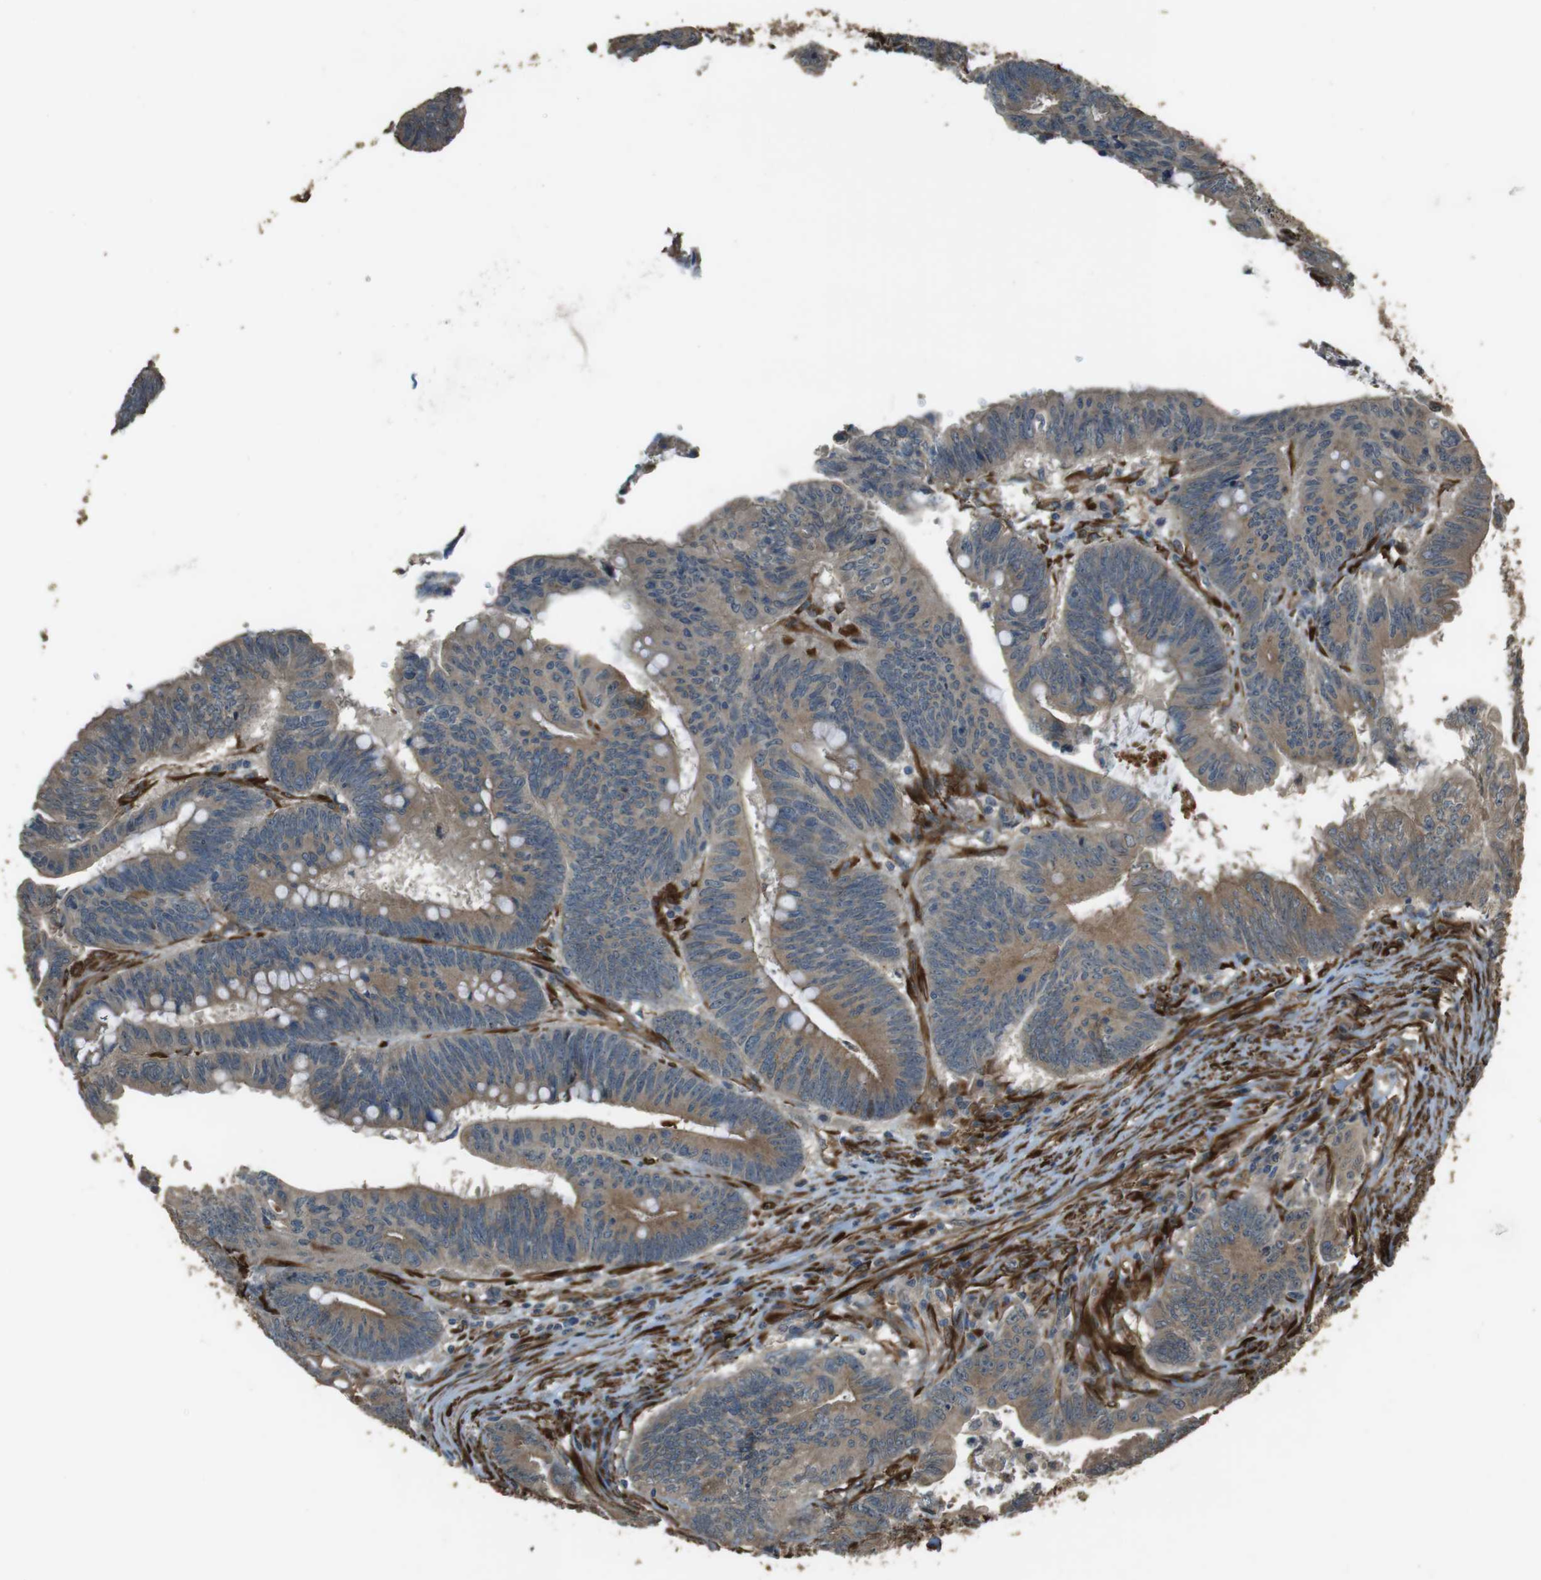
{"staining": {"intensity": "weak", "quantity": "<25%", "location": "cytoplasmic/membranous"}, "tissue": "colorectal cancer", "cell_type": "Tumor cells", "image_type": "cancer", "snomed": [{"axis": "morphology", "description": "Adenocarcinoma, NOS"}, {"axis": "topography", "description": "Colon"}], "caption": "DAB immunohistochemical staining of colorectal cancer (adenocarcinoma) shows no significant expression in tumor cells.", "gene": "MSRB3", "patient": {"sex": "male", "age": 45}}